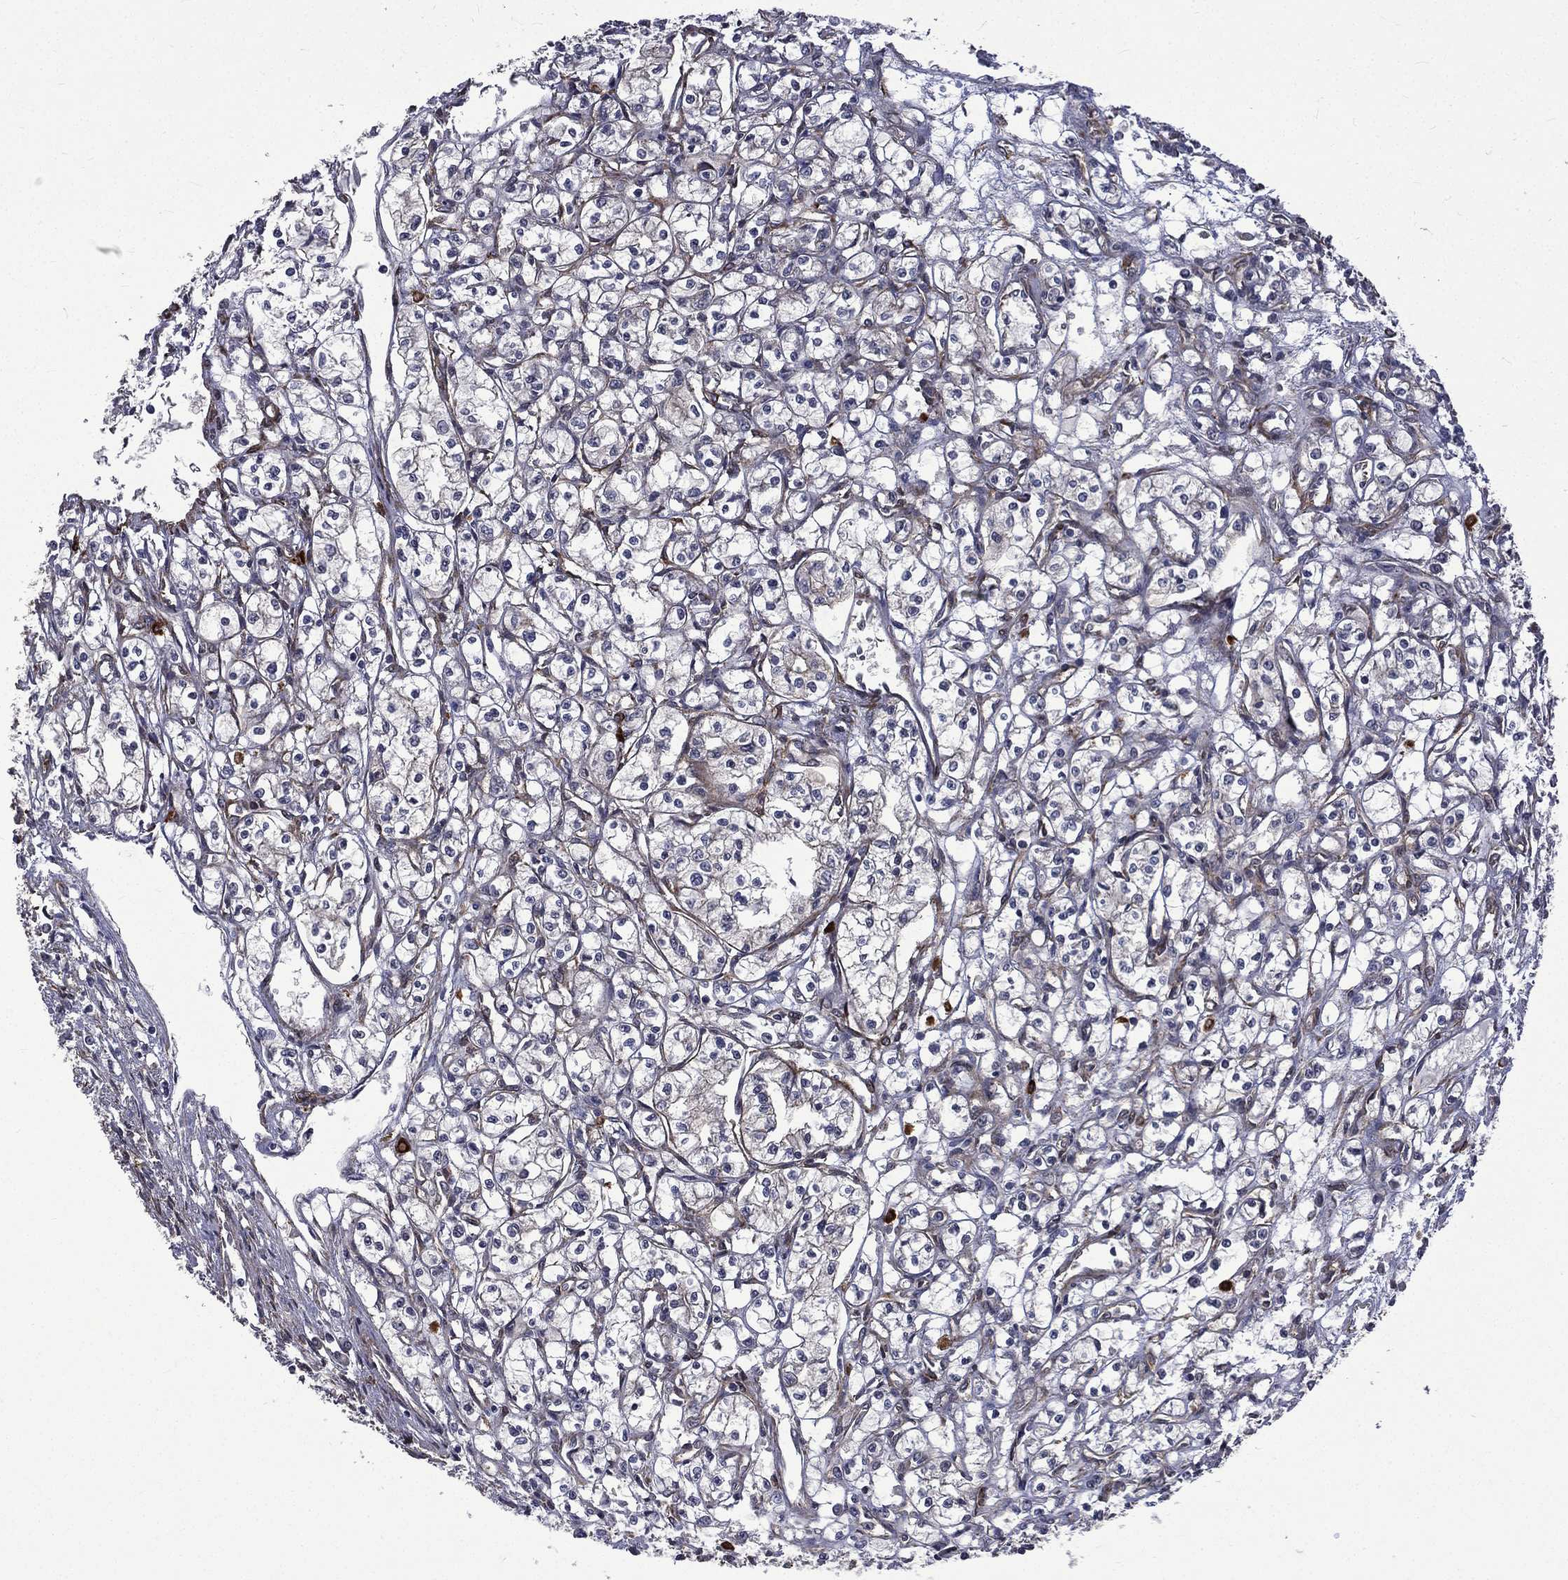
{"staining": {"intensity": "moderate", "quantity": "<25%", "location": "cytoplasmic/membranous"}, "tissue": "renal cancer", "cell_type": "Tumor cells", "image_type": "cancer", "snomed": [{"axis": "morphology", "description": "Adenocarcinoma, NOS"}, {"axis": "topography", "description": "Kidney"}], "caption": "Renal adenocarcinoma was stained to show a protein in brown. There is low levels of moderate cytoplasmic/membranous expression in approximately <25% of tumor cells. (brown staining indicates protein expression, while blue staining denotes nuclei).", "gene": "PPFIBP1", "patient": {"sex": "male", "age": 56}}